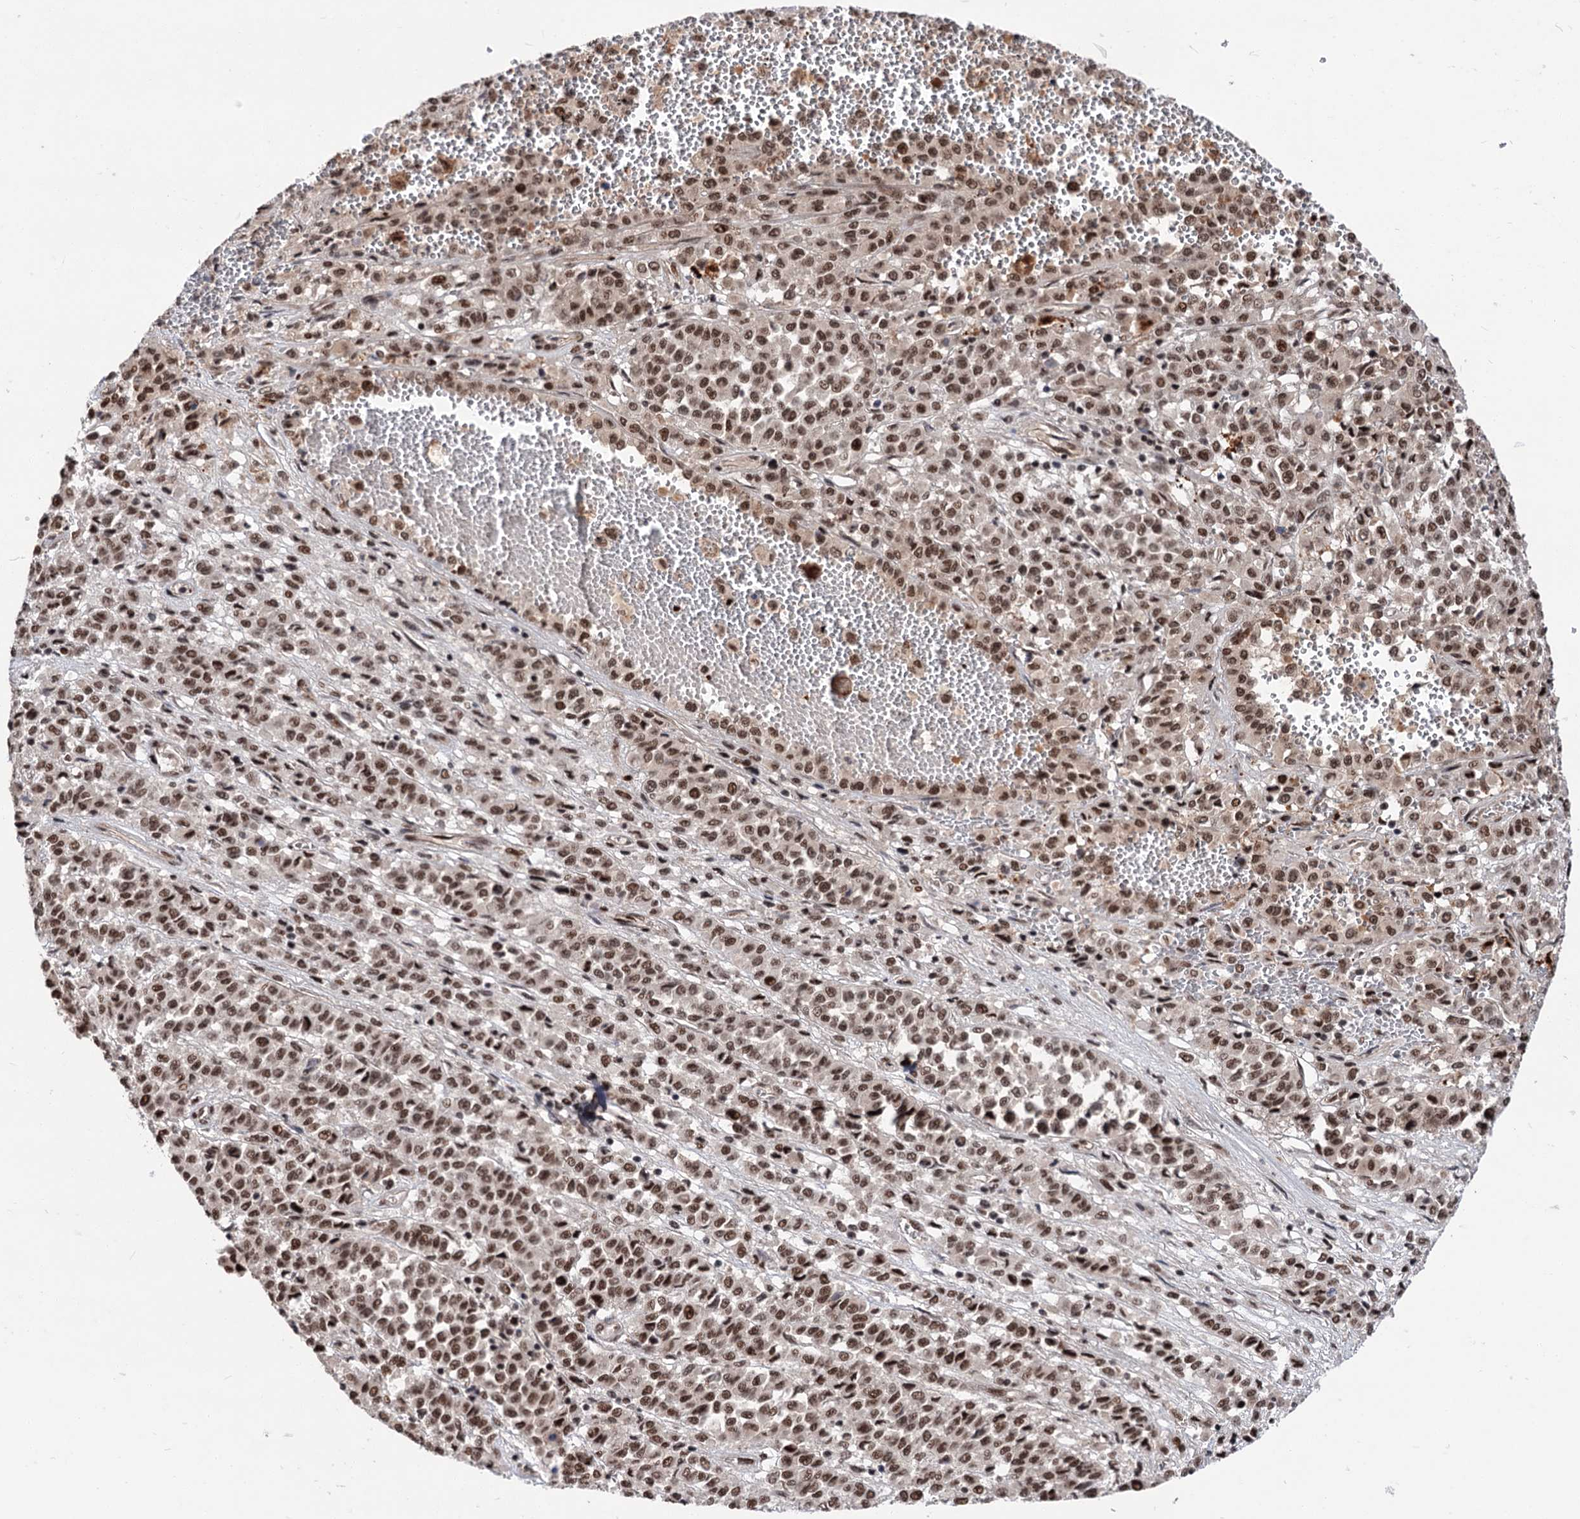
{"staining": {"intensity": "moderate", "quantity": ">75%", "location": "nuclear"}, "tissue": "melanoma", "cell_type": "Tumor cells", "image_type": "cancer", "snomed": [{"axis": "morphology", "description": "Malignant melanoma, Metastatic site"}, {"axis": "topography", "description": "Pancreas"}], "caption": "This micrograph demonstrates melanoma stained with IHC to label a protein in brown. The nuclear of tumor cells show moderate positivity for the protein. Nuclei are counter-stained blue.", "gene": "MAML1", "patient": {"sex": "female", "age": 30}}